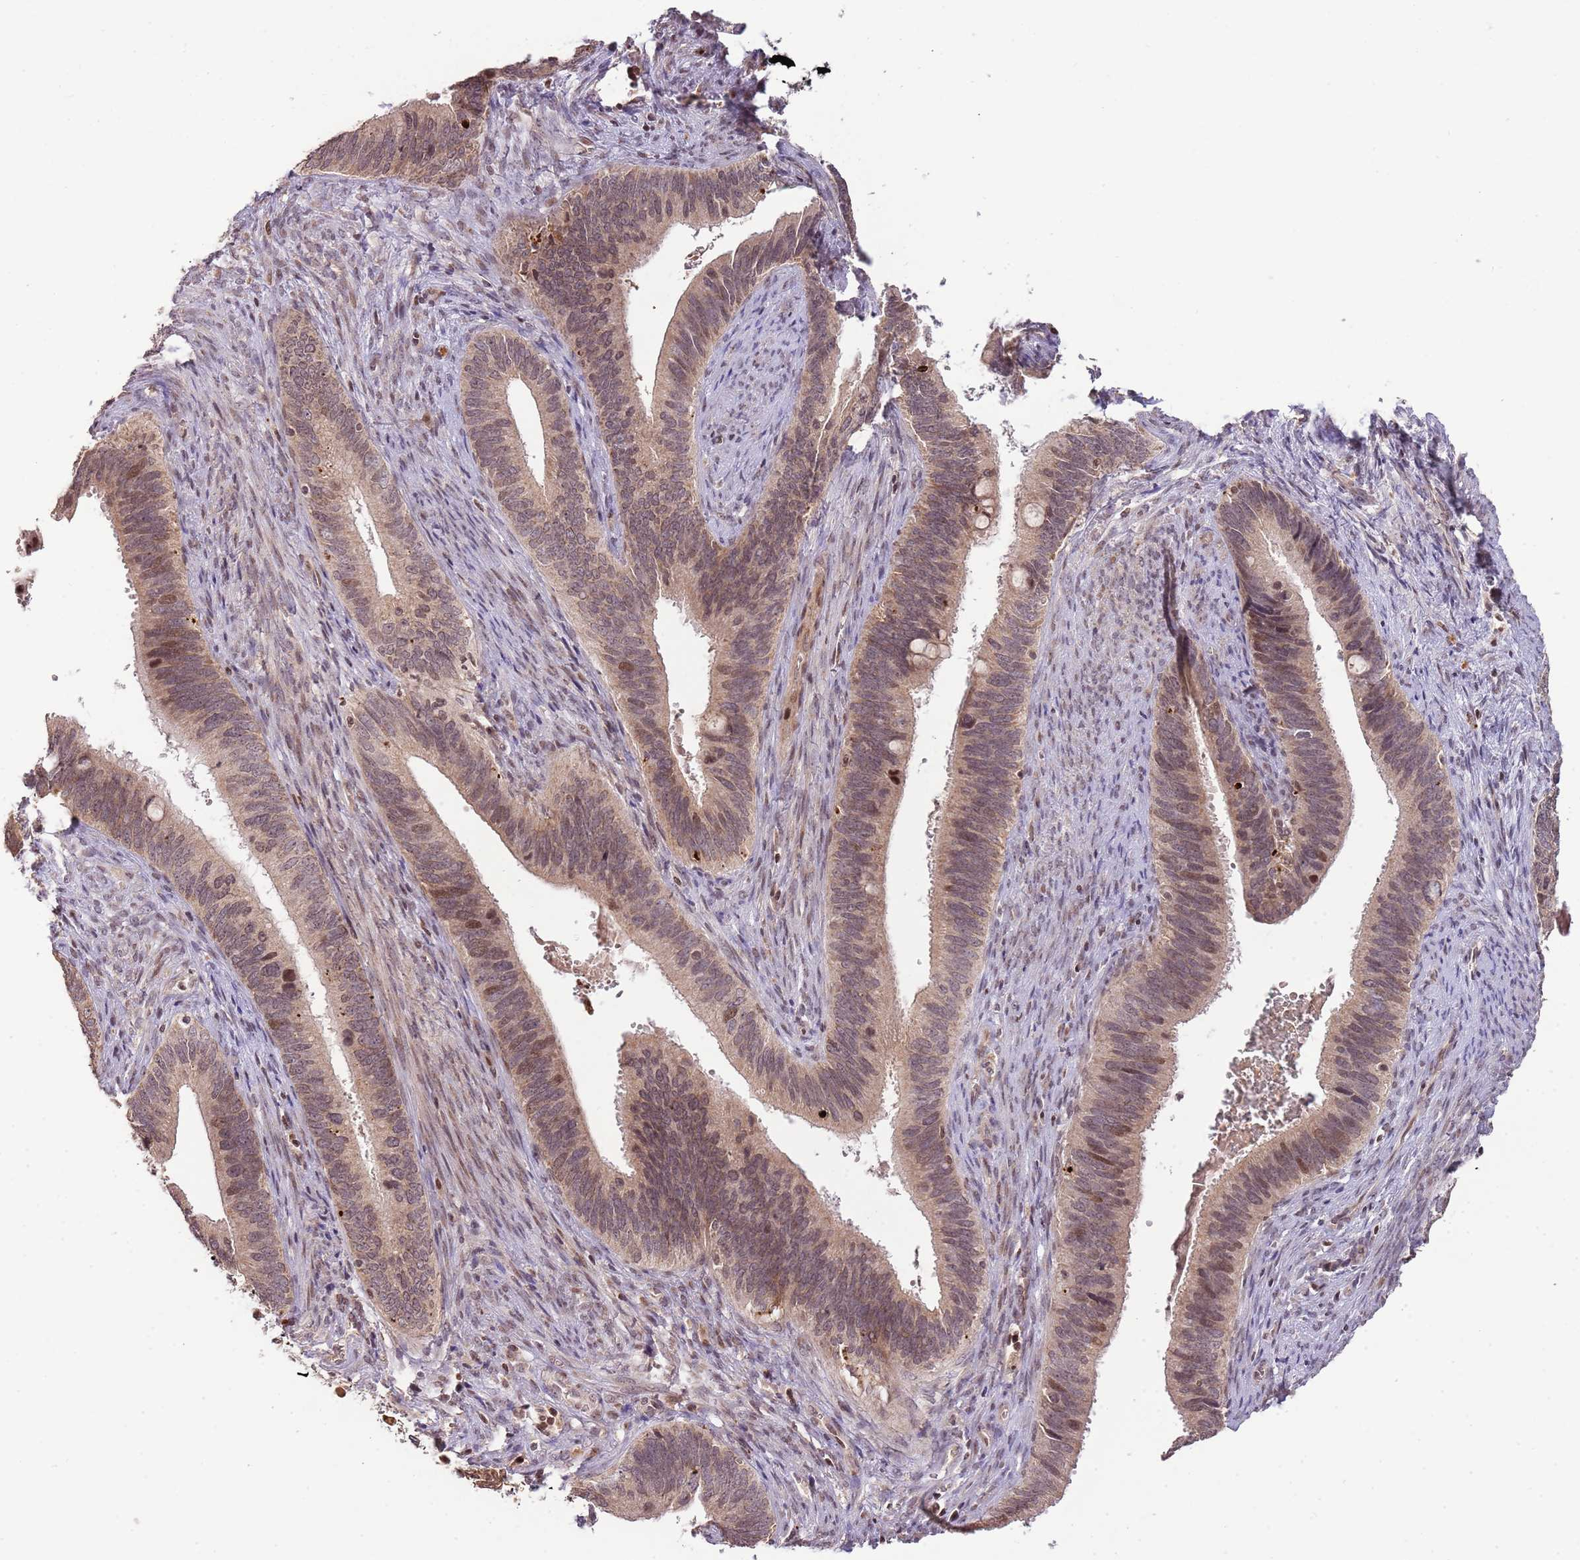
{"staining": {"intensity": "moderate", "quantity": "<25%", "location": "nuclear"}, "tissue": "cervical cancer", "cell_type": "Tumor cells", "image_type": "cancer", "snomed": [{"axis": "morphology", "description": "Adenocarcinoma, NOS"}, {"axis": "topography", "description": "Cervix"}], "caption": "There is low levels of moderate nuclear staining in tumor cells of adenocarcinoma (cervical), as demonstrated by immunohistochemical staining (brown color).", "gene": "SAMSN1", "patient": {"sex": "female", "age": 42}}